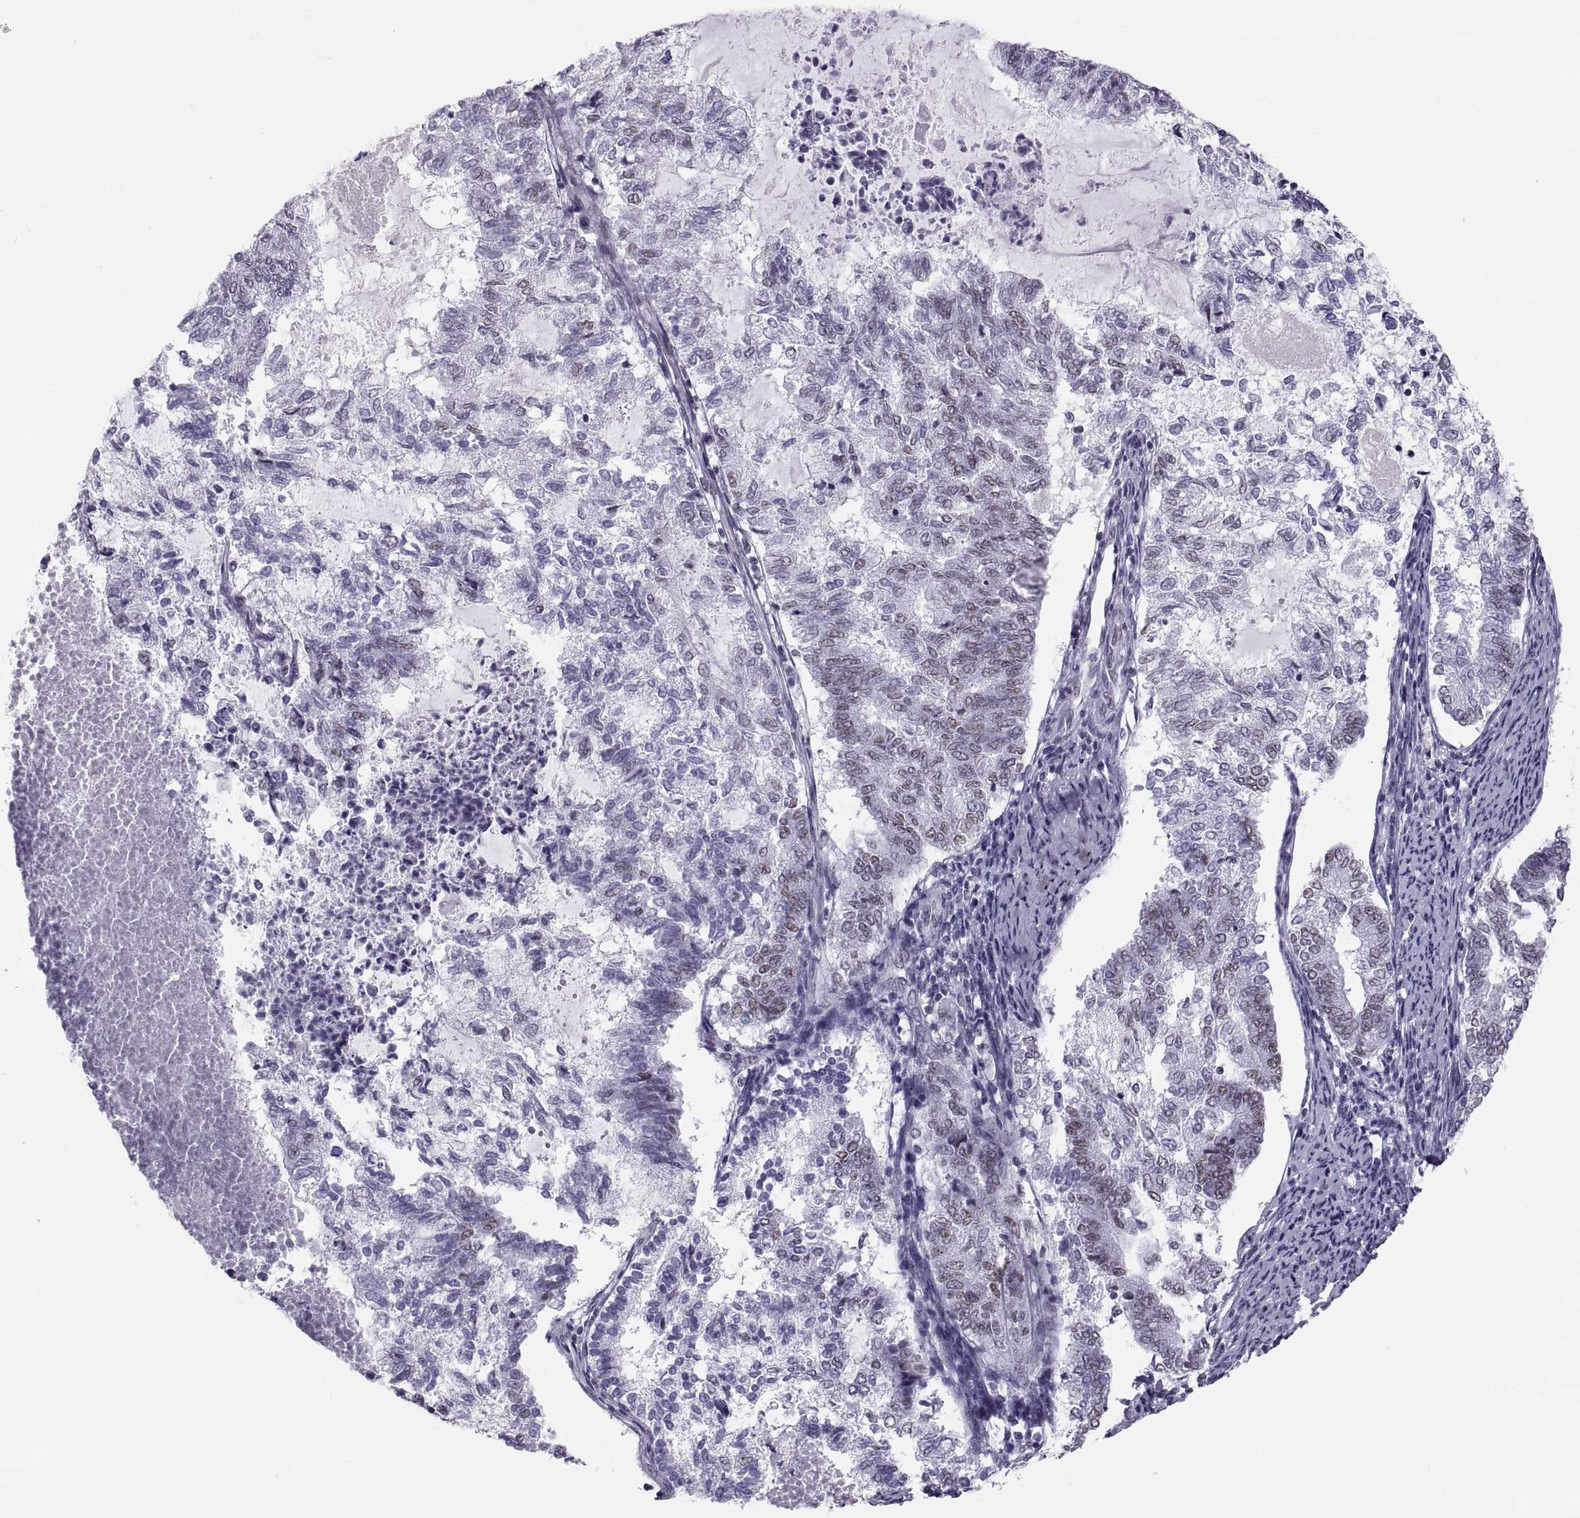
{"staining": {"intensity": "weak", "quantity": ">75%", "location": "nuclear"}, "tissue": "endometrial cancer", "cell_type": "Tumor cells", "image_type": "cancer", "snomed": [{"axis": "morphology", "description": "Adenocarcinoma, NOS"}, {"axis": "topography", "description": "Endometrium"}], "caption": "Endometrial cancer (adenocarcinoma) was stained to show a protein in brown. There is low levels of weak nuclear expression in approximately >75% of tumor cells.", "gene": "NEUROD6", "patient": {"sex": "female", "age": 65}}